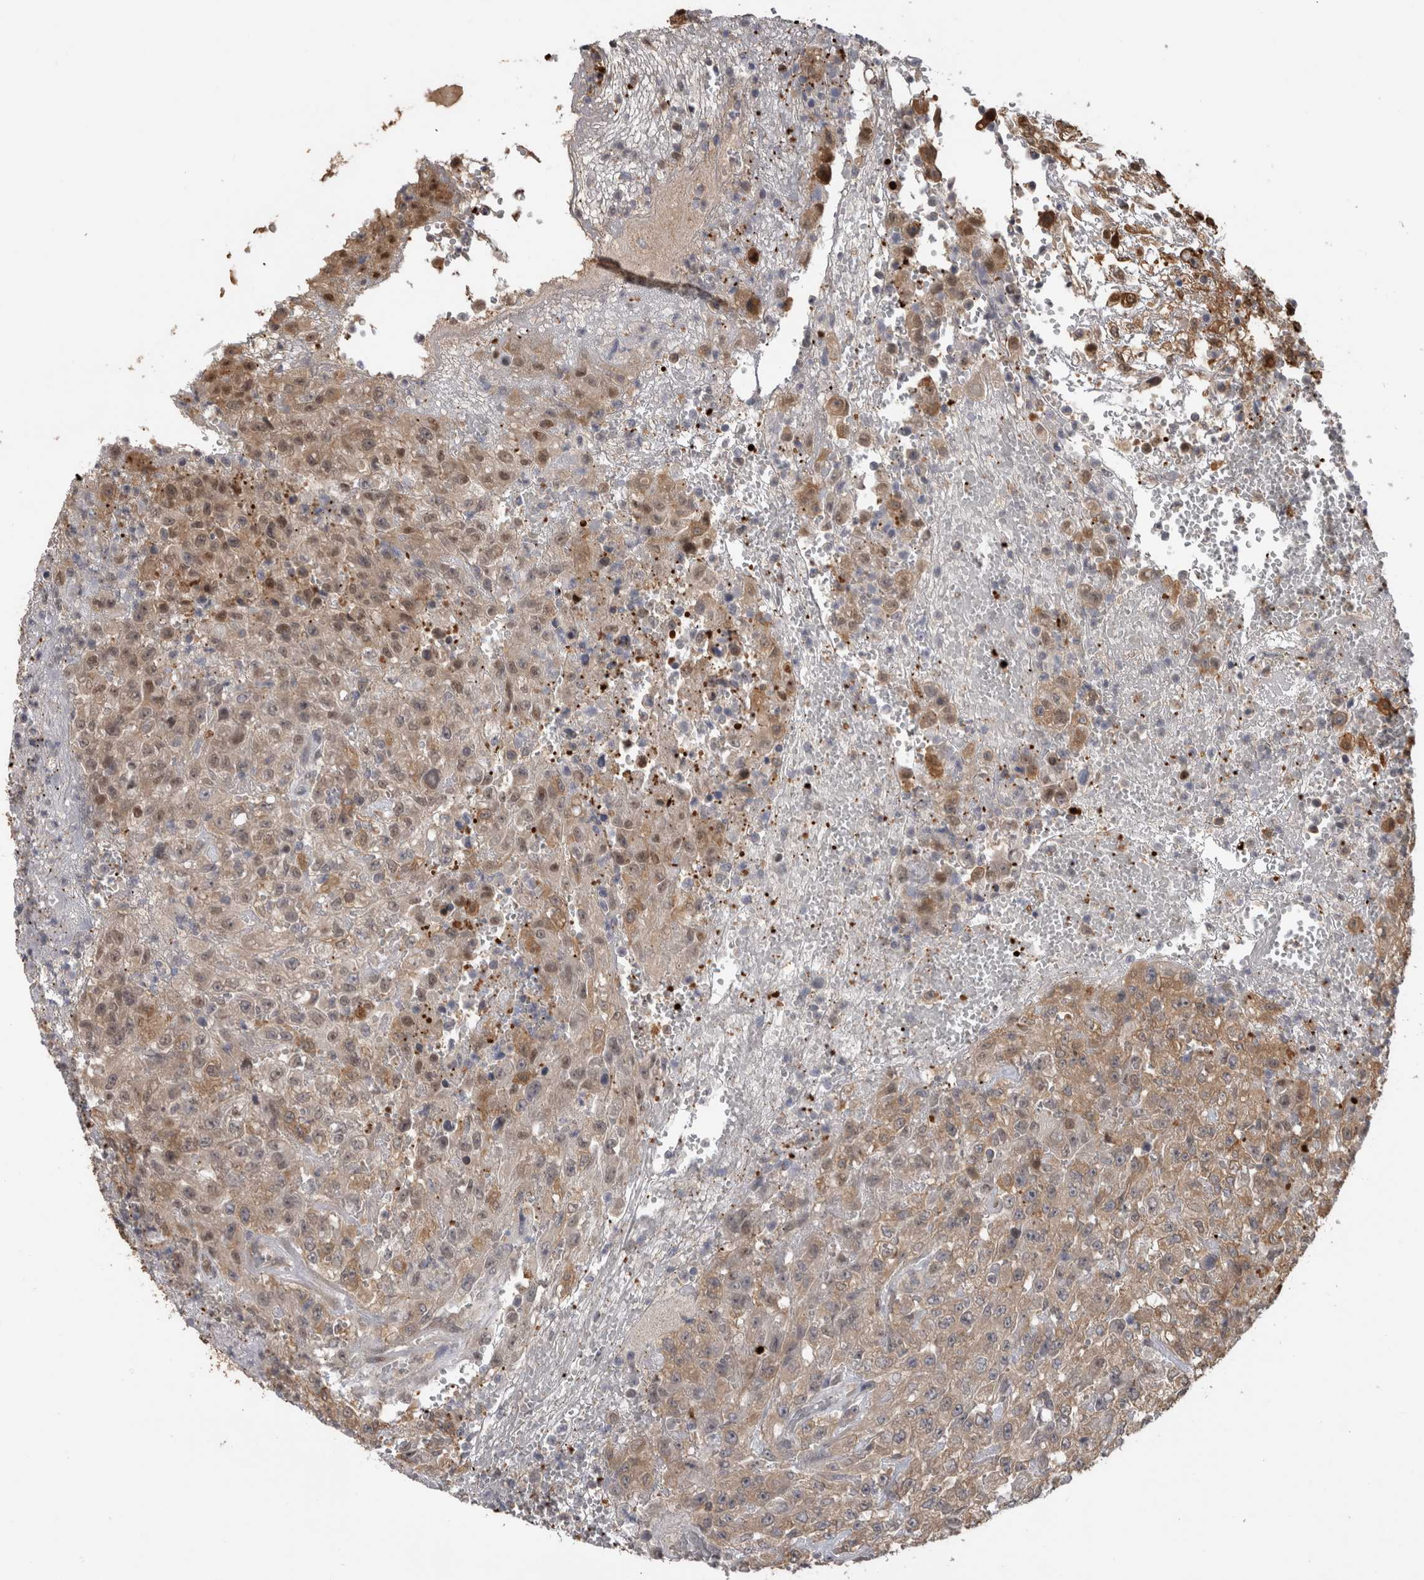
{"staining": {"intensity": "weak", "quantity": ">75%", "location": "cytoplasmic/membranous"}, "tissue": "urothelial cancer", "cell_type": "Tumor cells", "image_type": "cancer", "snomed": [{"axis": "morphology", "description": "Urothelial carcinoma, High grade"}, {"axis": "topography", "description": "Urinary bladder"}], "caption": "Urothelial carcinoma (high-grade) stained for a protein (brown) exhibits weak cytoplasmic/membranous positive expression in about >75% of tumor cells.", "gene": "USH1G", "patient": {"sex": "male", "age": 46}}